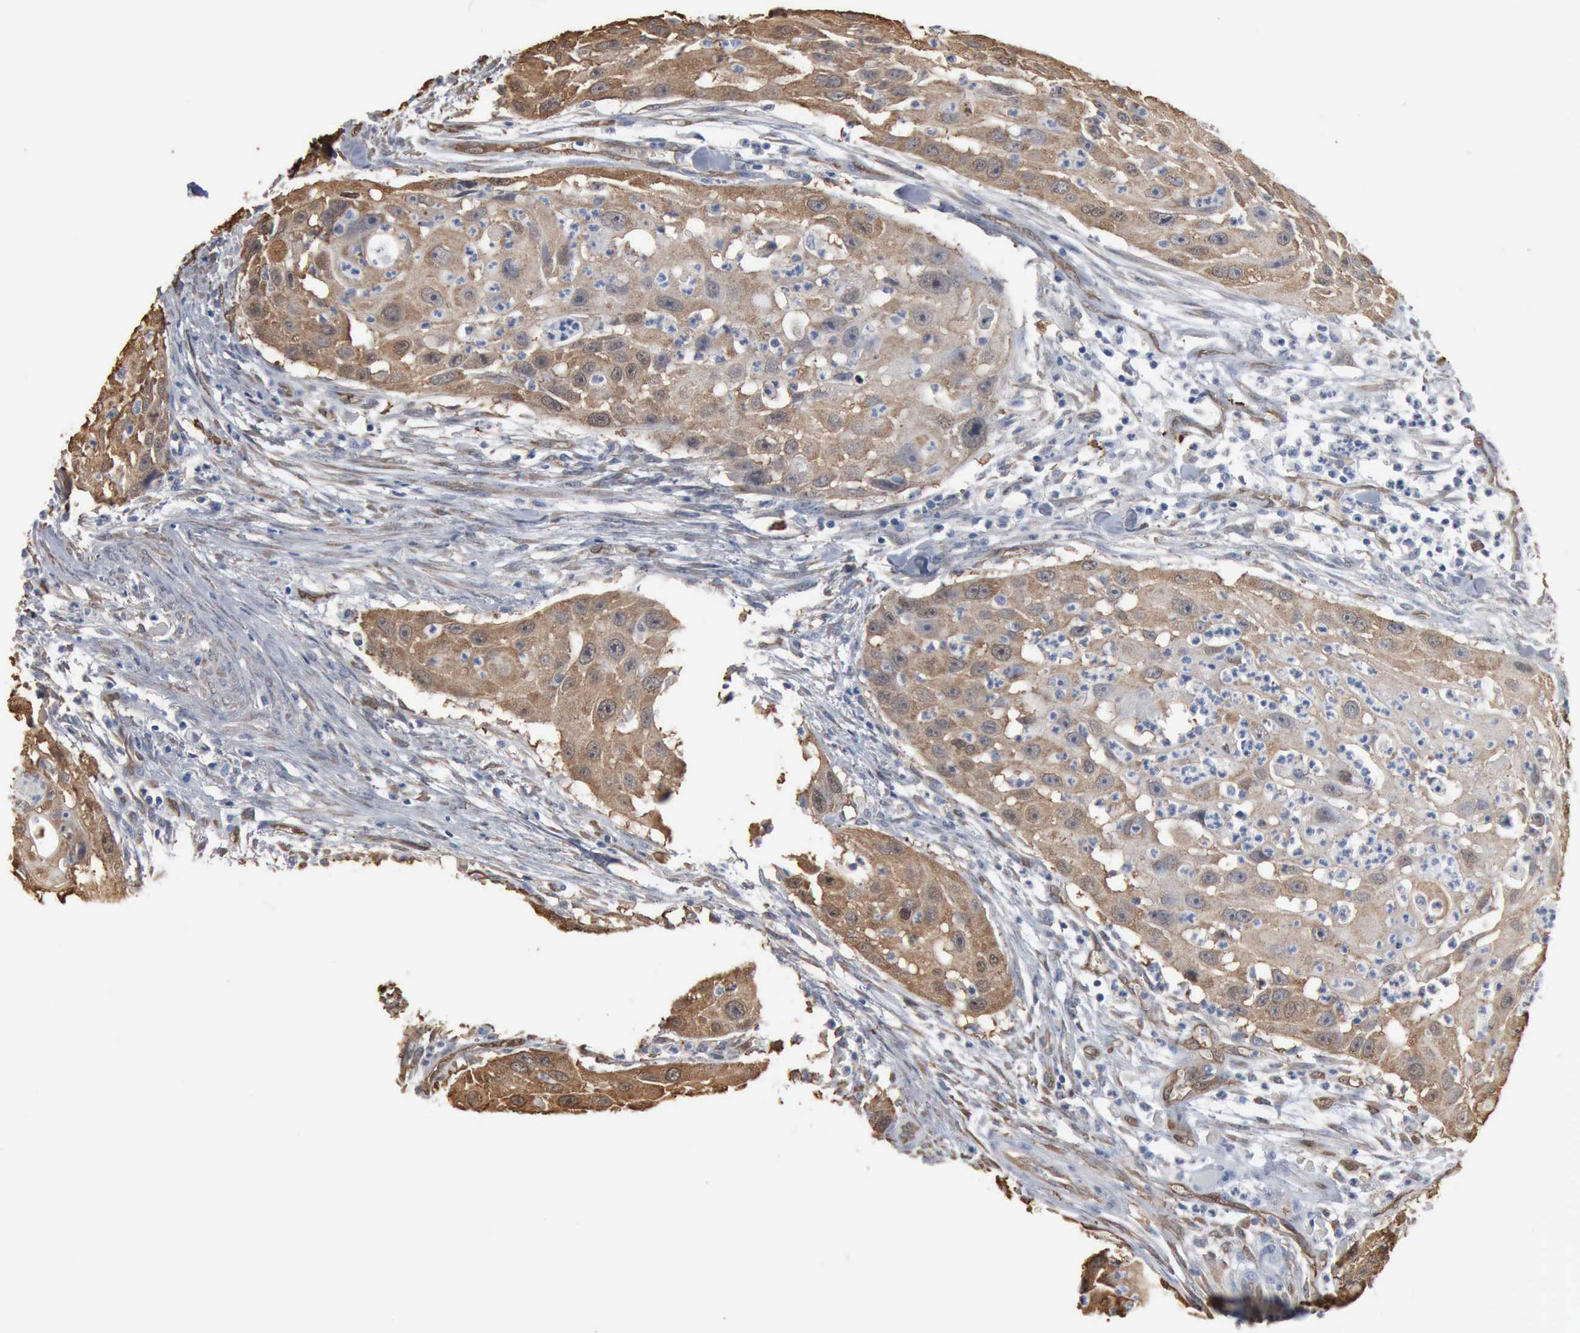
{"staining": {"intensity": "moderate", "quantity": ">75%", "location": "cytoplasmic/membranous"}, "tissue": "head and neck cancer", "cell_type": "Tumor cells", "image_type": "cancer", "snomed": [{"axis": "morphology", "description": "Squamous cell carcinoma, NOS"}, {"axis": "topography", "description": "Head-Neck"}], "caption": "This is an image of immunohistochemistry staining of squamous cell carcinoma (head and neck), which shows moderate staining in the cytoplasmic/membranous of tumor cells.", "gene": "FSCN1", "patient": {"sex": "male", "age": 64}}